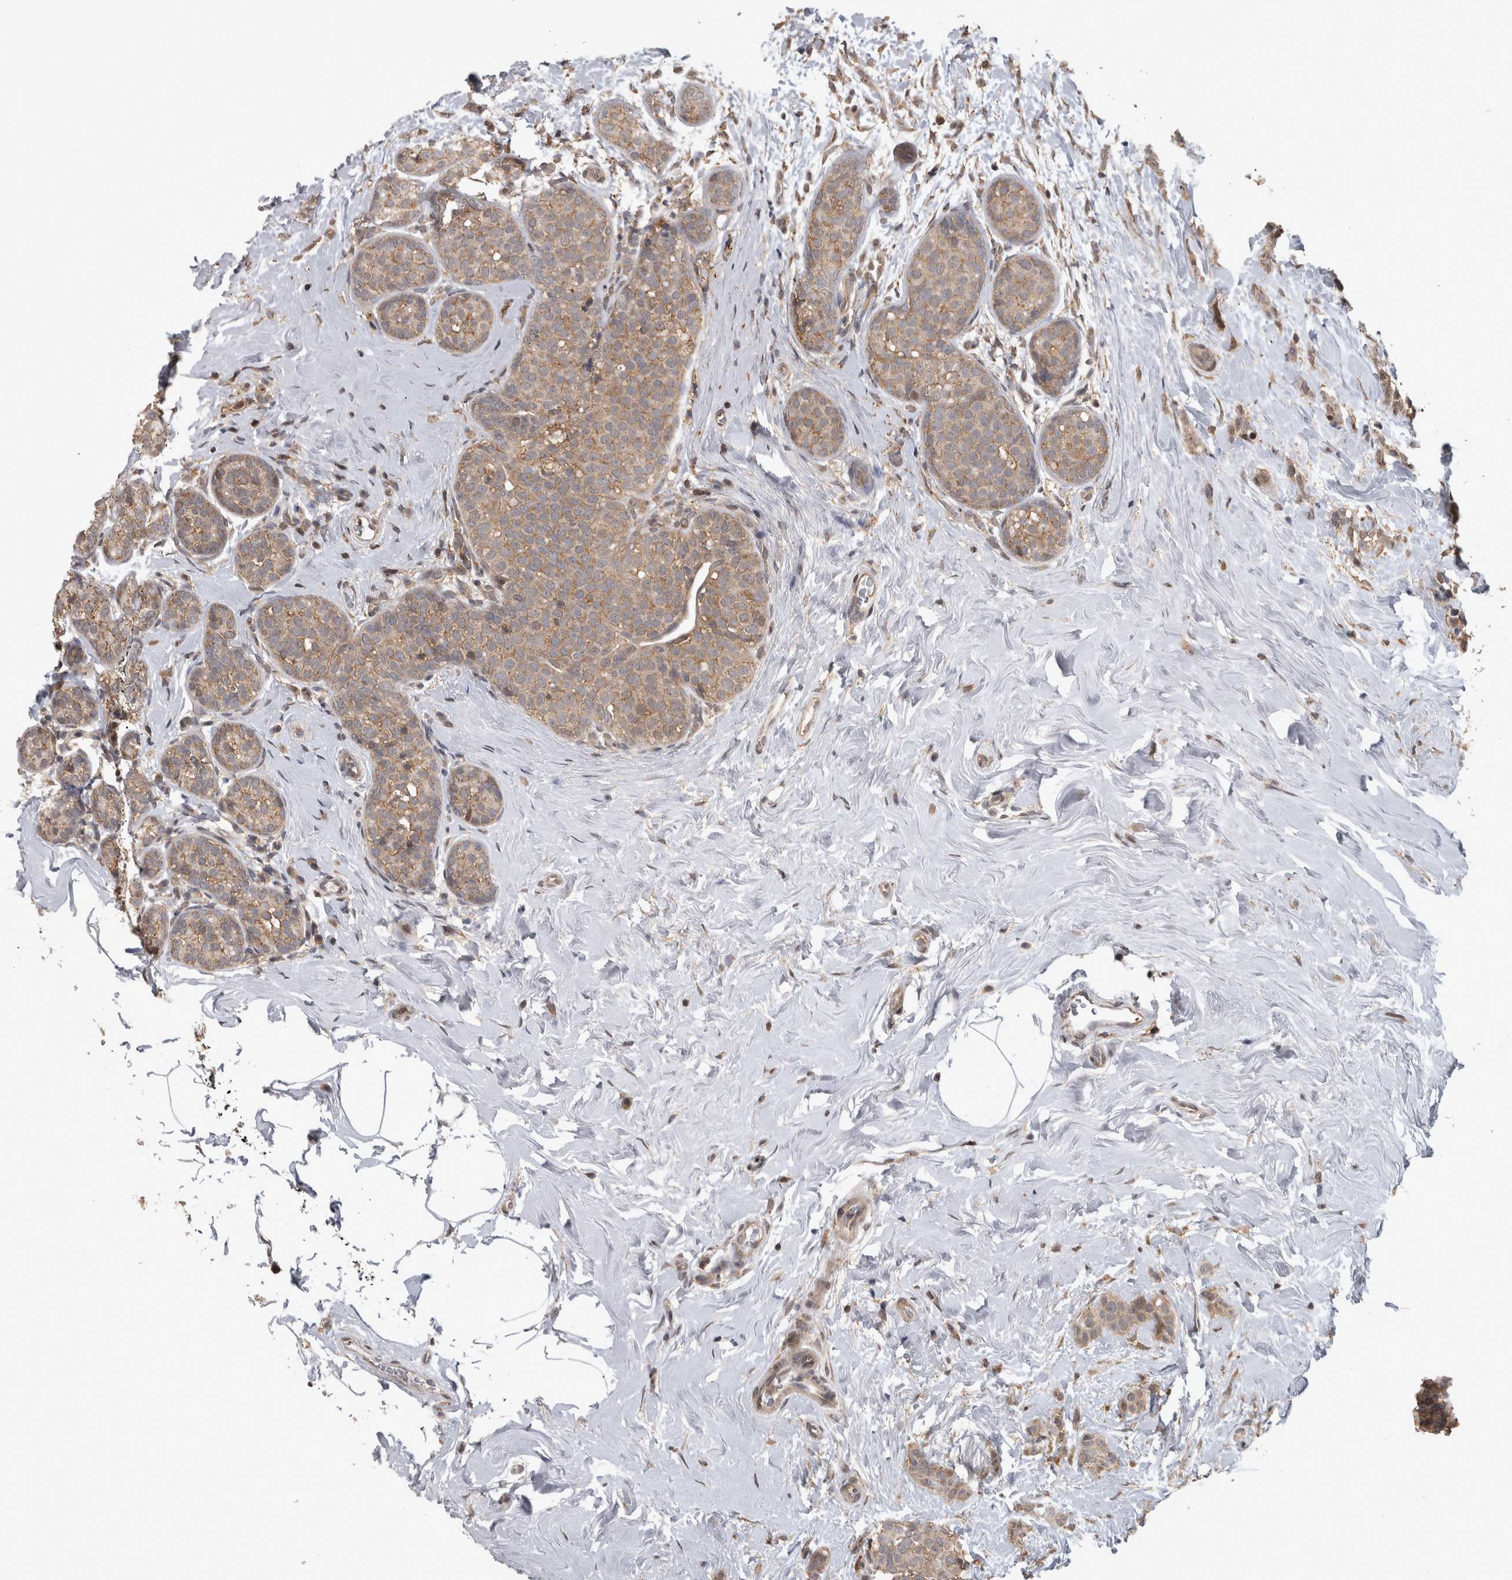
{"staining": {"intensity": "weak", "quantity": ">75%", "location": "cytoplasmic/membranous"}, "tissue": "breast cancer", "cell_type": "Tumor cells", "image_type": "cancer", "snomed": [{"axis": "morphology", "description": "Lobular carcinoma, in situ"}, {"axis": "morphology", "description": "Lobular carcinoma"}, {"axis": "topography", "description": "Breast"}], "caption": "IHC photomicrograph of breast cancer (lobular carcinoma in situ) stained for a protein (brown), which demonstrates low levels of weak cytoplasmic/membranous positivity in about >75% of tumor cells.", "gene": "ATXN2", "patient": {"sex": "female", "age": 41}}